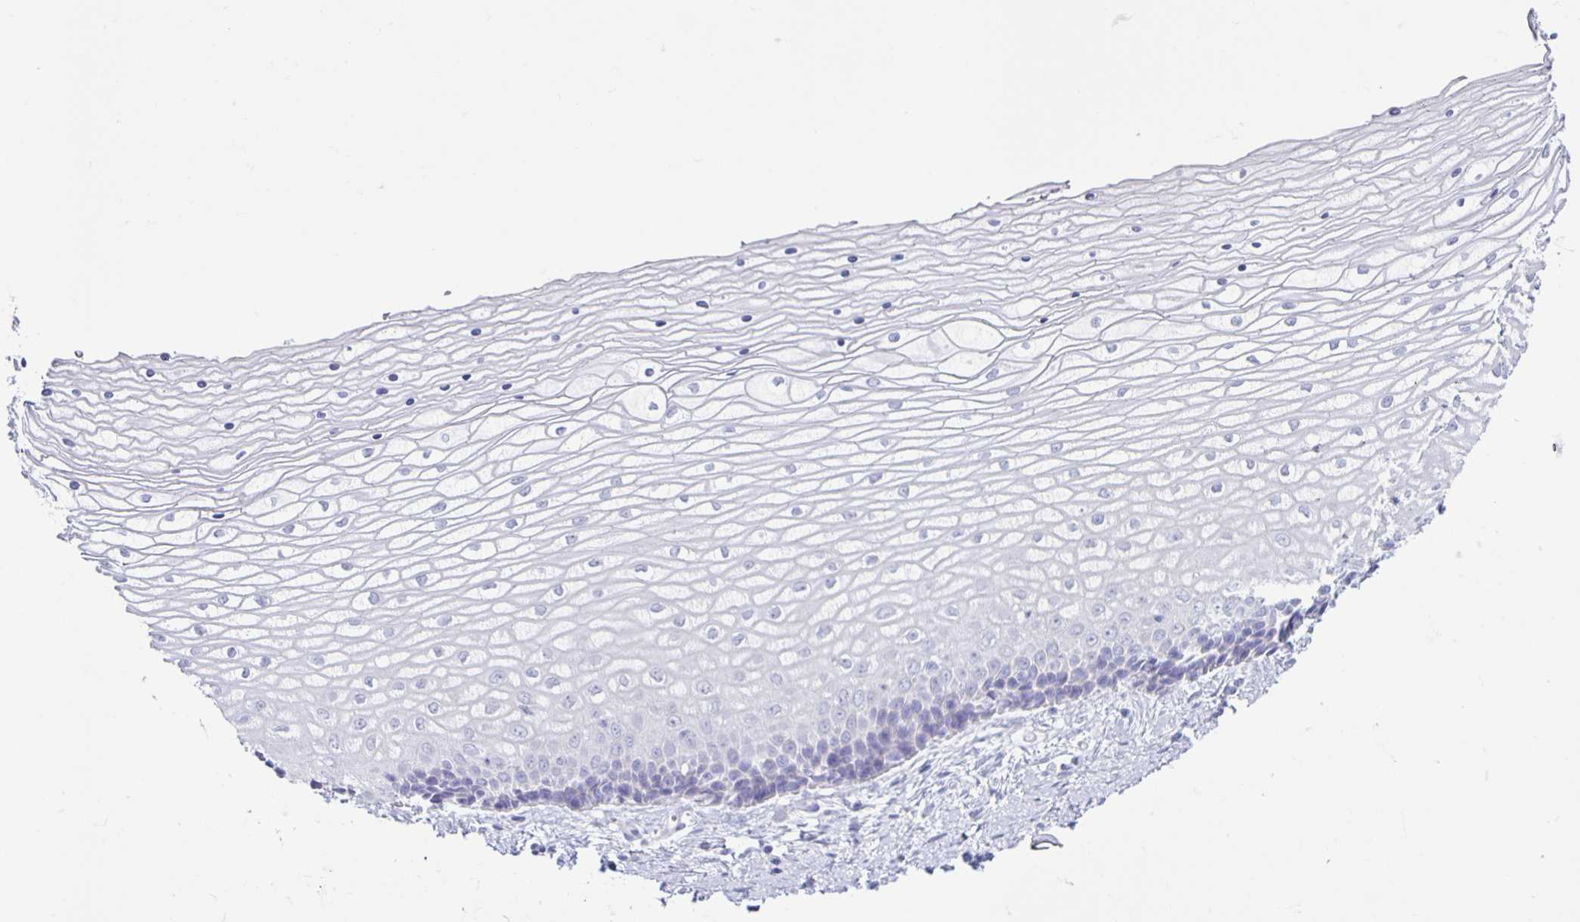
{"staining": {"intensity": "negative", "quantity": "none", "location": "none"}, "tissue": "vagina", "cell_type": "Squamous epithelial cells", "image_type": "normal", "snomed": [{"axis": "morphology", "description": "Normal tissue, NOS"}, {"axis": "topography", "description": "Vagina"}], "caption": "Immunohistochemical staining of normal vagina reveals no significant expression in squamous epithelial cells. (Brightfield microscopy of DAB immunohistochemistry at high magnification).", "gene": "CT45A10", "patient": {"sex": "female", "age": 45}}